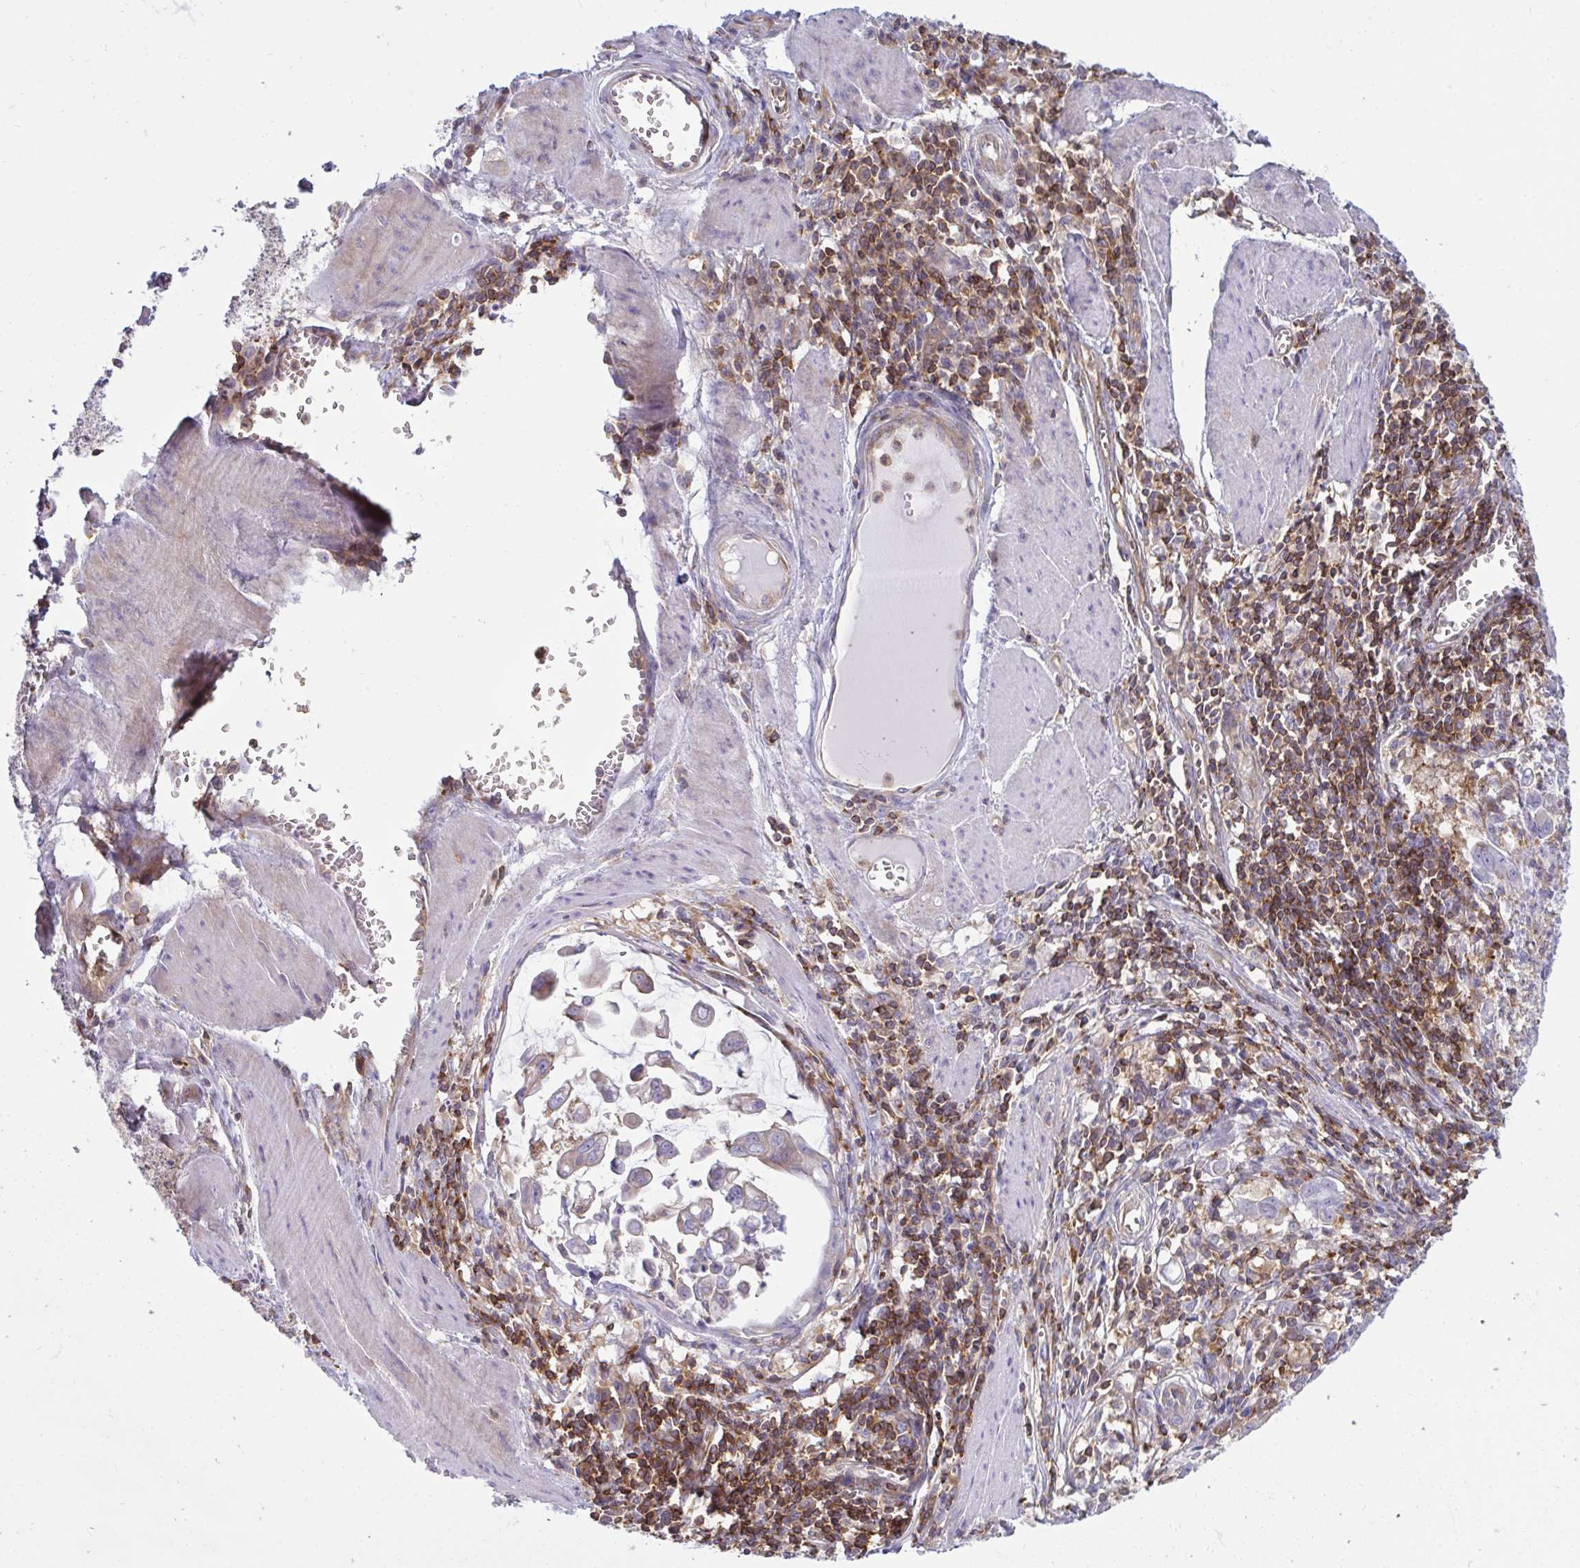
{"staining": {"intensity": "negative", "quantity": "none", "location": "none"}, "tissue": "stomach cancer", "cell_type": "Tumor cells", "image_type": "cancer", "snomed": [{"axis": "morphology", "description": "Adenocarcinoma, NOS"}, {"axis": "topography", "description": "Stomach, upper"}], "caption": "Immunohistochemistry (IHC) of human stomach adenocarcinoma displays no positivity in tumor cells.", "gene": "TSC22D3", "patient": {"sex": "male", "age": 80}}